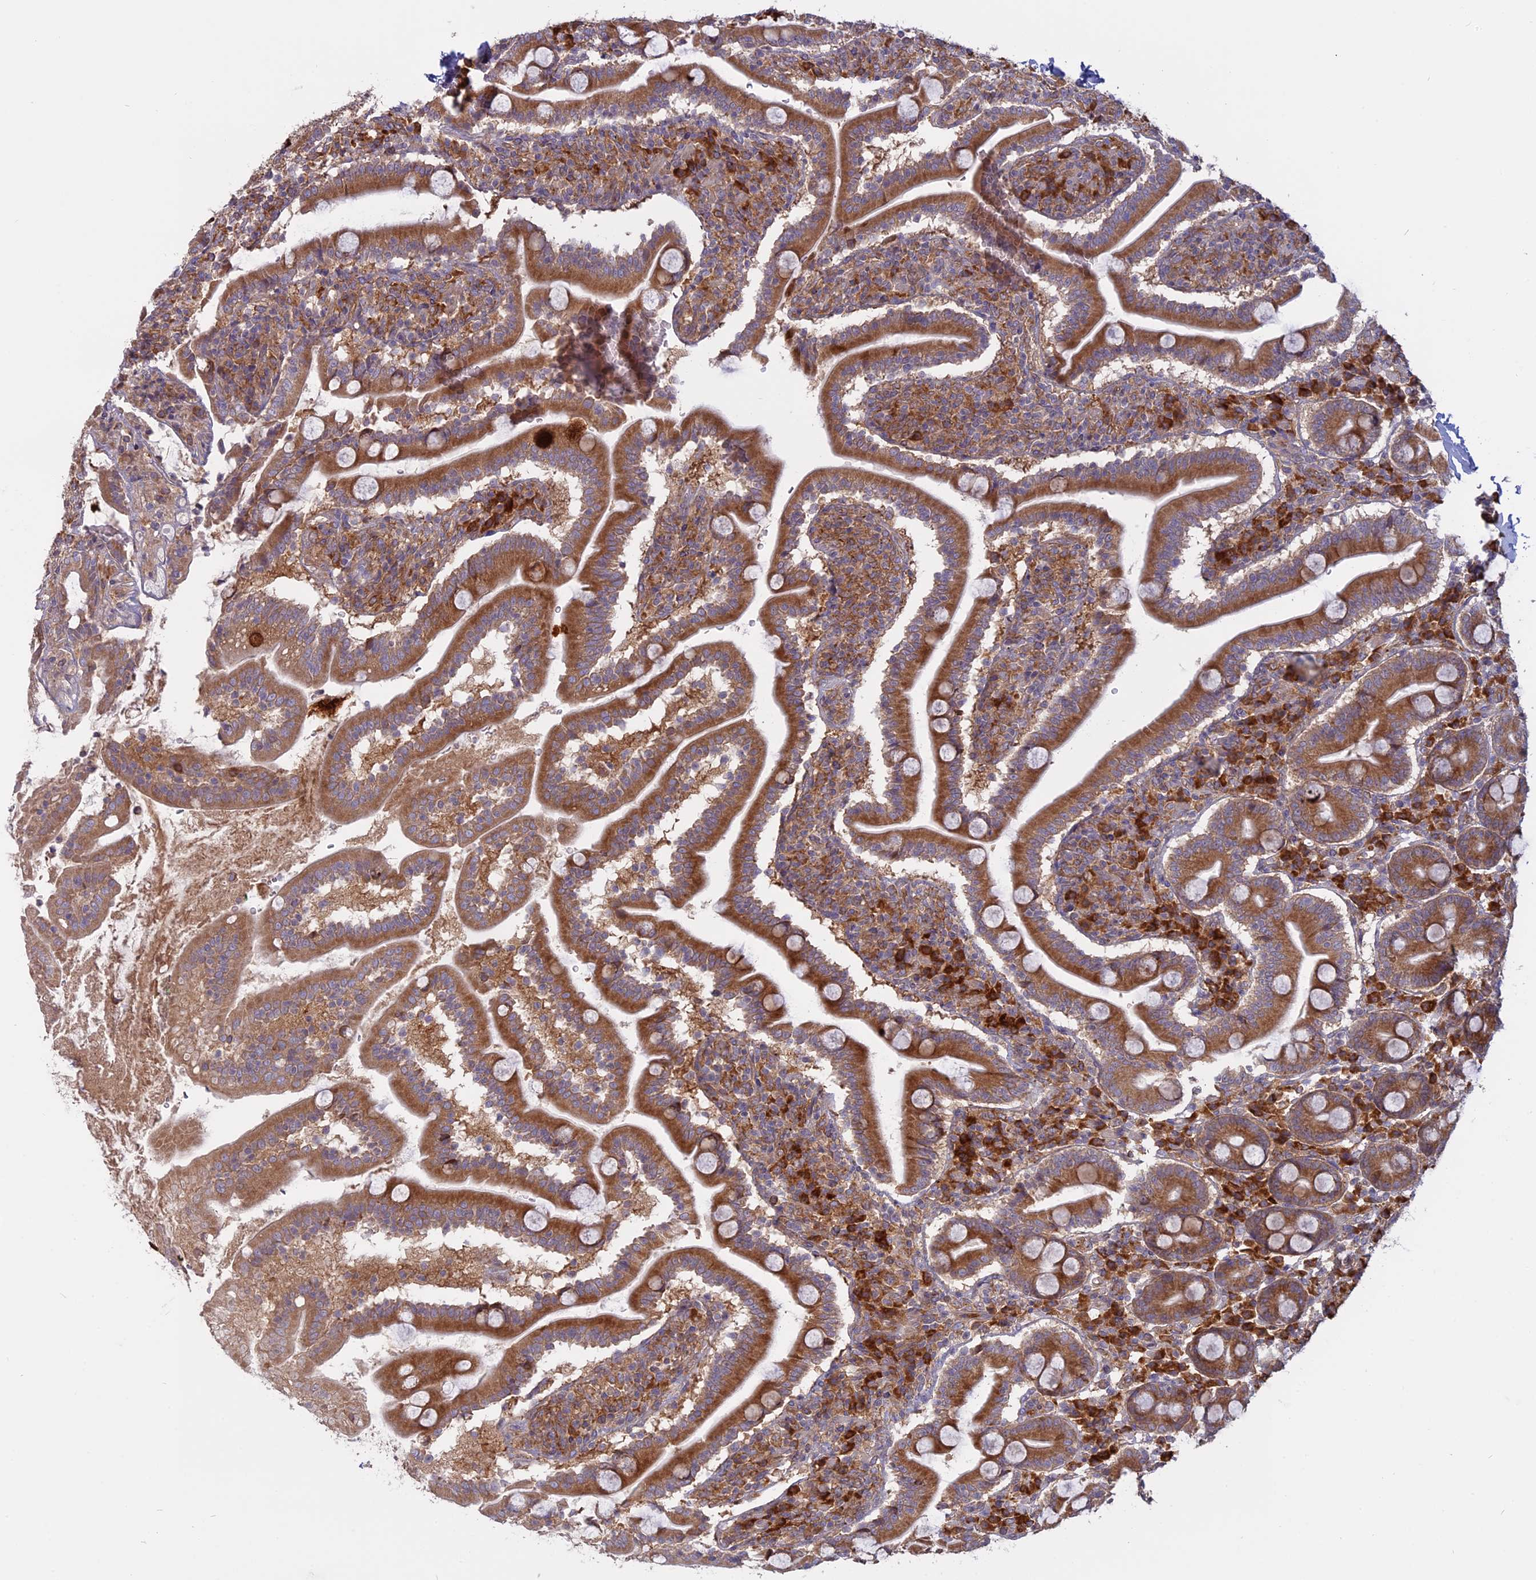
{"staining": {"intensity": "moderate", "quantity": ">75%", "location": "cytoplasmic/membranous"}, "tissue": "duodenum", "cell_type": "Glandular cells", "image_type": "normal", "snomed": [{"axis": "morphology", "description": "Normal tissue, NOS"}, {"axis": "topography", "description": "Duodenum"}], "caption": "DAB immunohistochemical staining of unremarkable human duodenum exhibits moderate cytoplasmic/membranous protein expression in about >75% of glandular cells.", "gene": "TMEM208", "patient": {"sex": "male", "age": 35}}